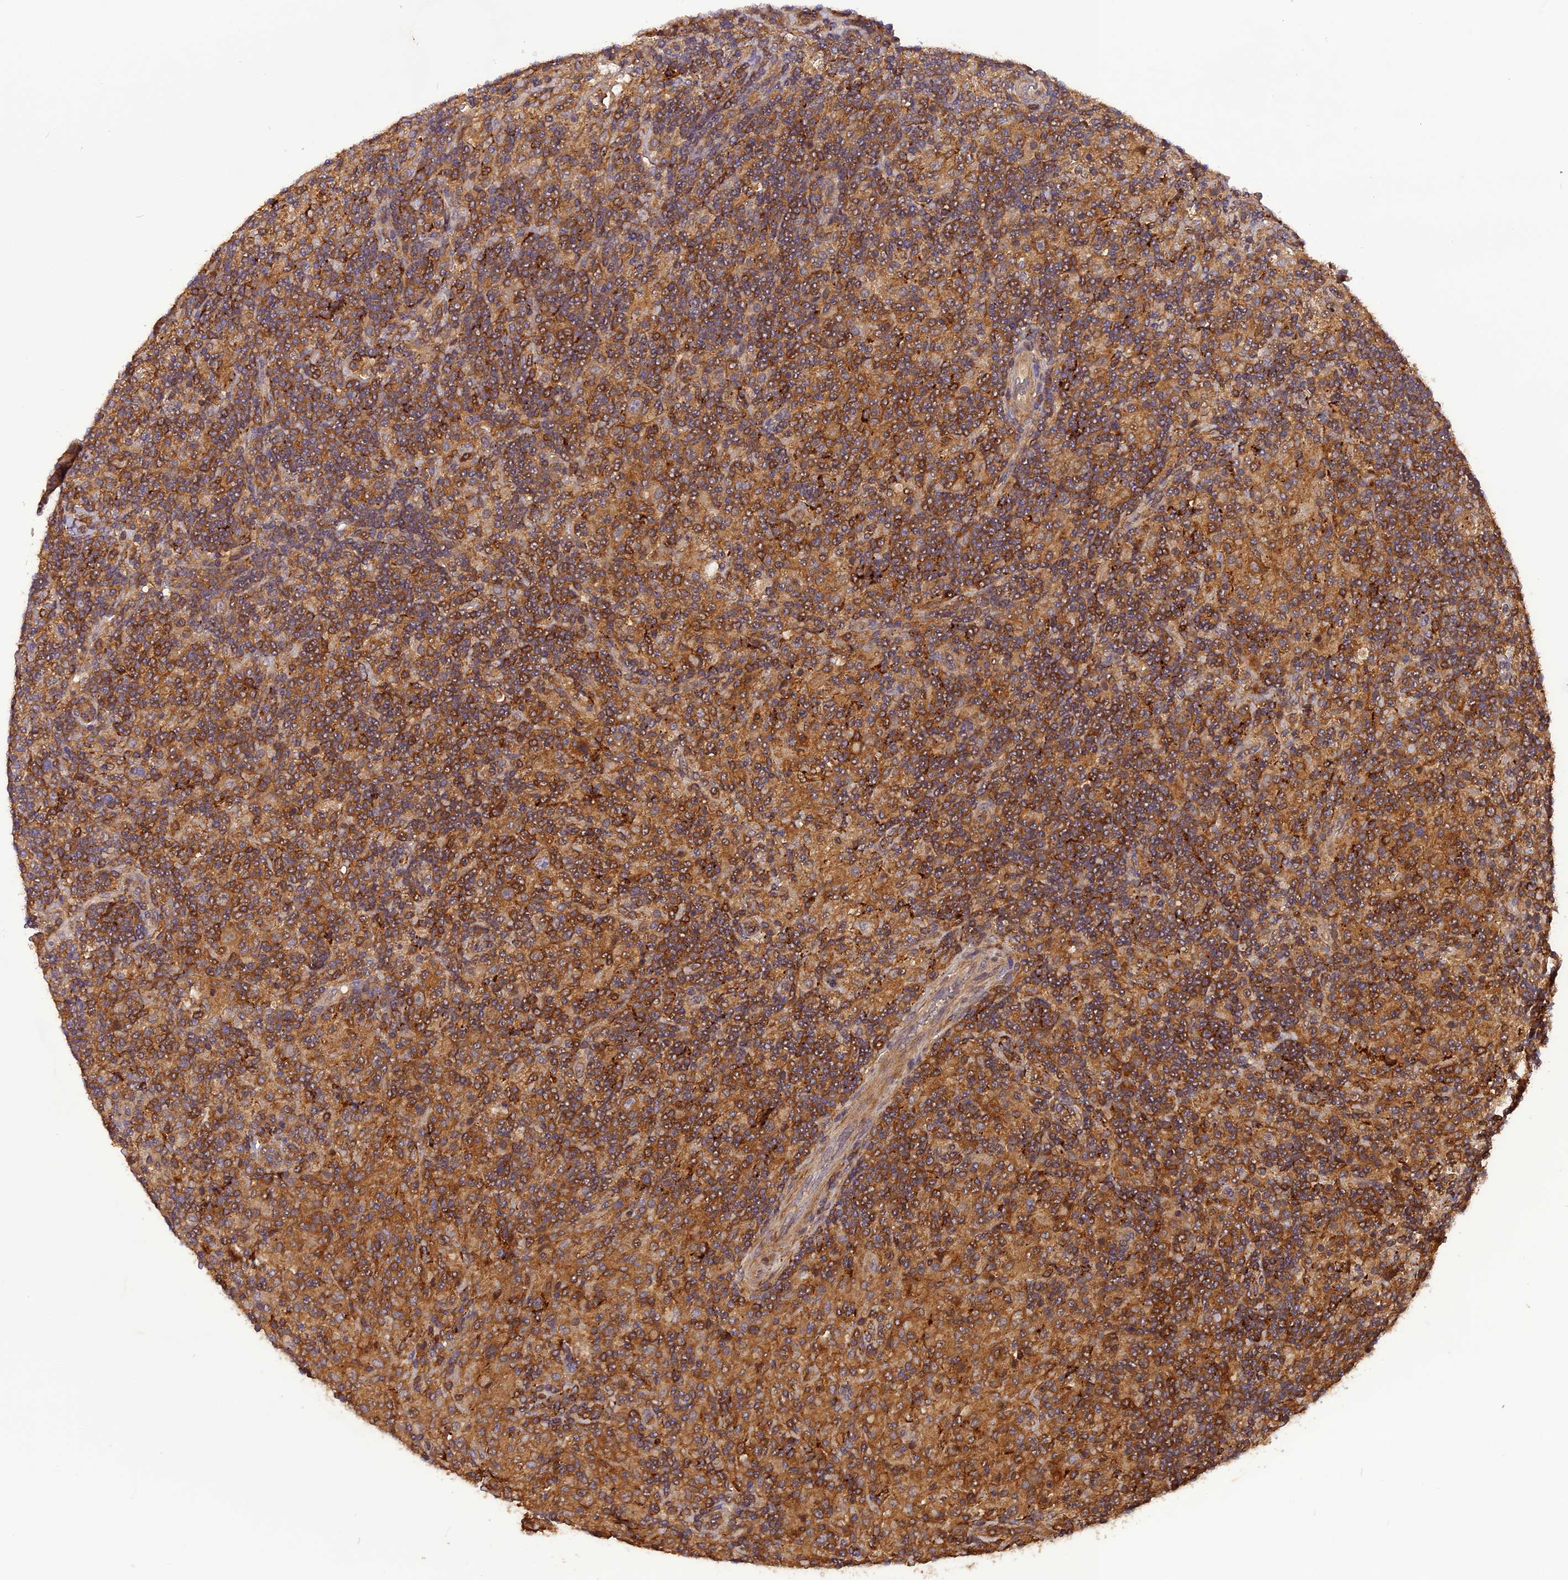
{"staining": {"intensity": "negative", "quantity": "none", "location": "none"}, "tissue": "lymphoma", "cell_type": "Tumor cells", "image_type": "cancer", "snomed": [{"axis": "morphology", "description": "Hodgkin's disease, NOS"}, {"axis": "topography", "description": "Lymph node"}], "caption": "Tumor cells show no significant expression in lymphoma.", "gene": "STOML1", "patient": {"sex": "male", "age": 70}}